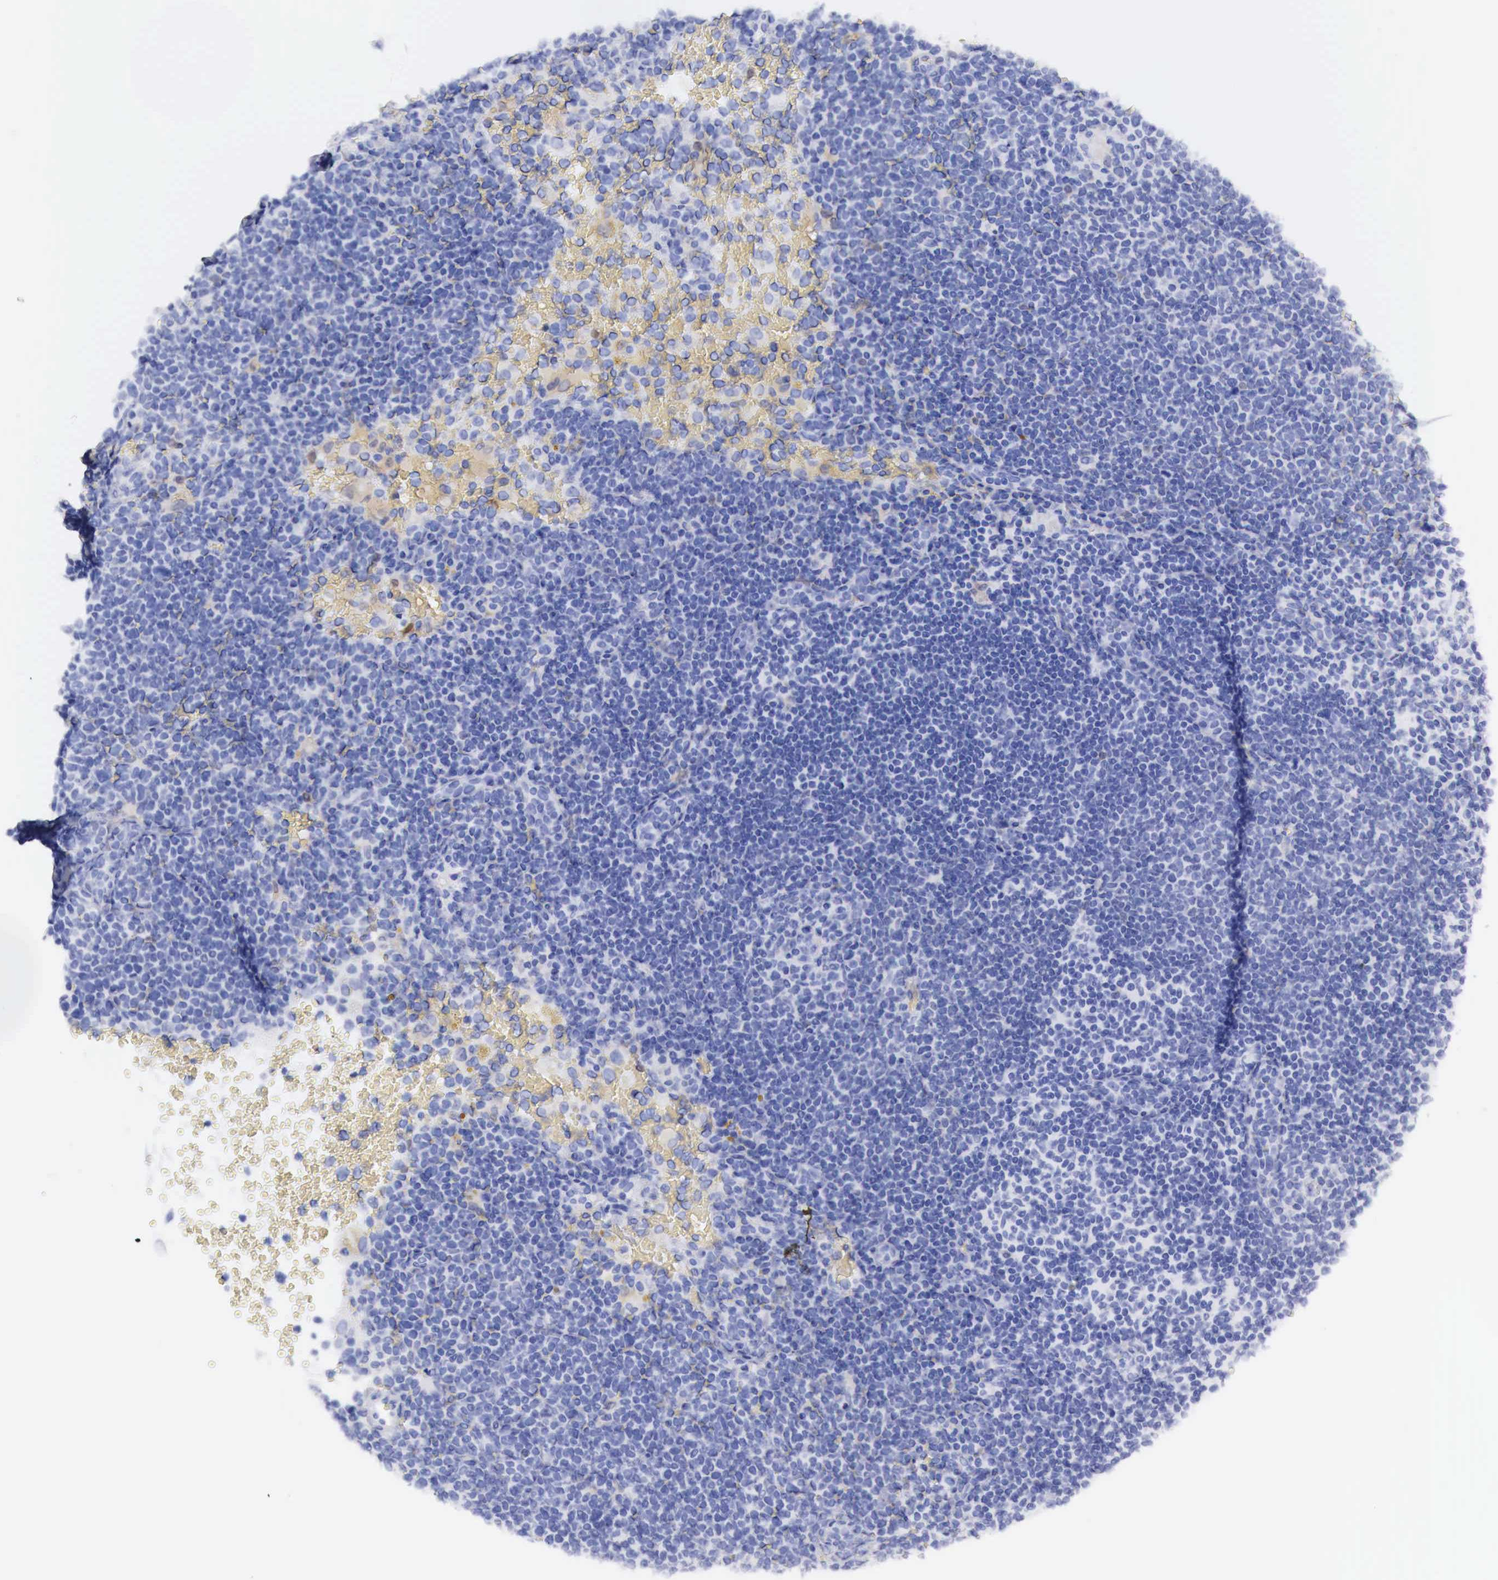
{"staining": {"intensity": "negative", "quantity": "none", "location": "none"}, "tissue": "lymphoma", "cell_type": "Tumor cells", "image_type": "cancer", "snomed": [{"axis": "morphology", "description": "Malignant lymphoma, non-Hodgkin's type, High grade"}, {"axis": "topography", "description": "Lymph node"}], "caption": "Tumor cells are negative for protein expression in human malignant lymphoma, non-Hodgkin's type (high-grade).", "gene": "CDKN2A", "patient": {"sex": "female", "age": 76}}